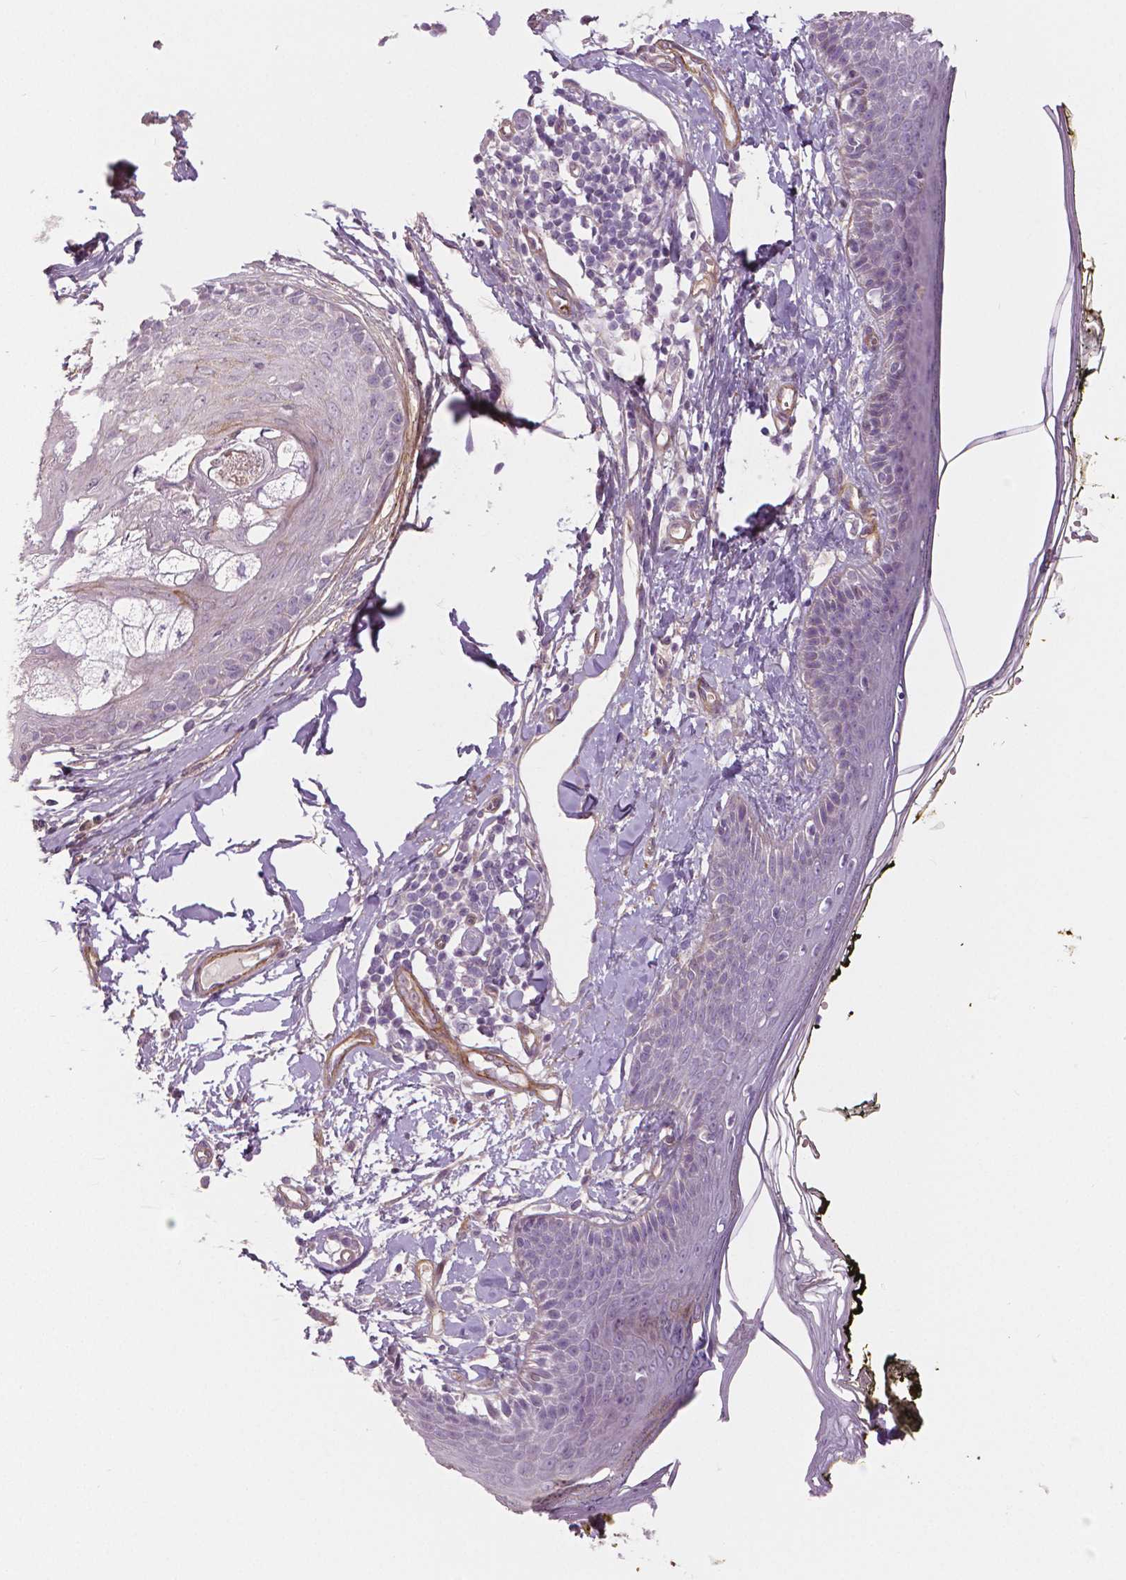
{"staining": {"intensity": "negative", "quantity": "none", "location": "none"}, "tissue": "skin", "cell_type": "Fibroblasts", "image_type": "normal", "snomed": [{"axis": "morphology", "description": "Normal tissue, NOS"}, {"axis": "topography", "description": "Skin"}], "caption": "This is an immunohistochemistry (IHC) image of unremarkable skin. There is no expression in fibroblasts.", "gene": "FLT1", "patient": {"sex": "male", "age": 76}}